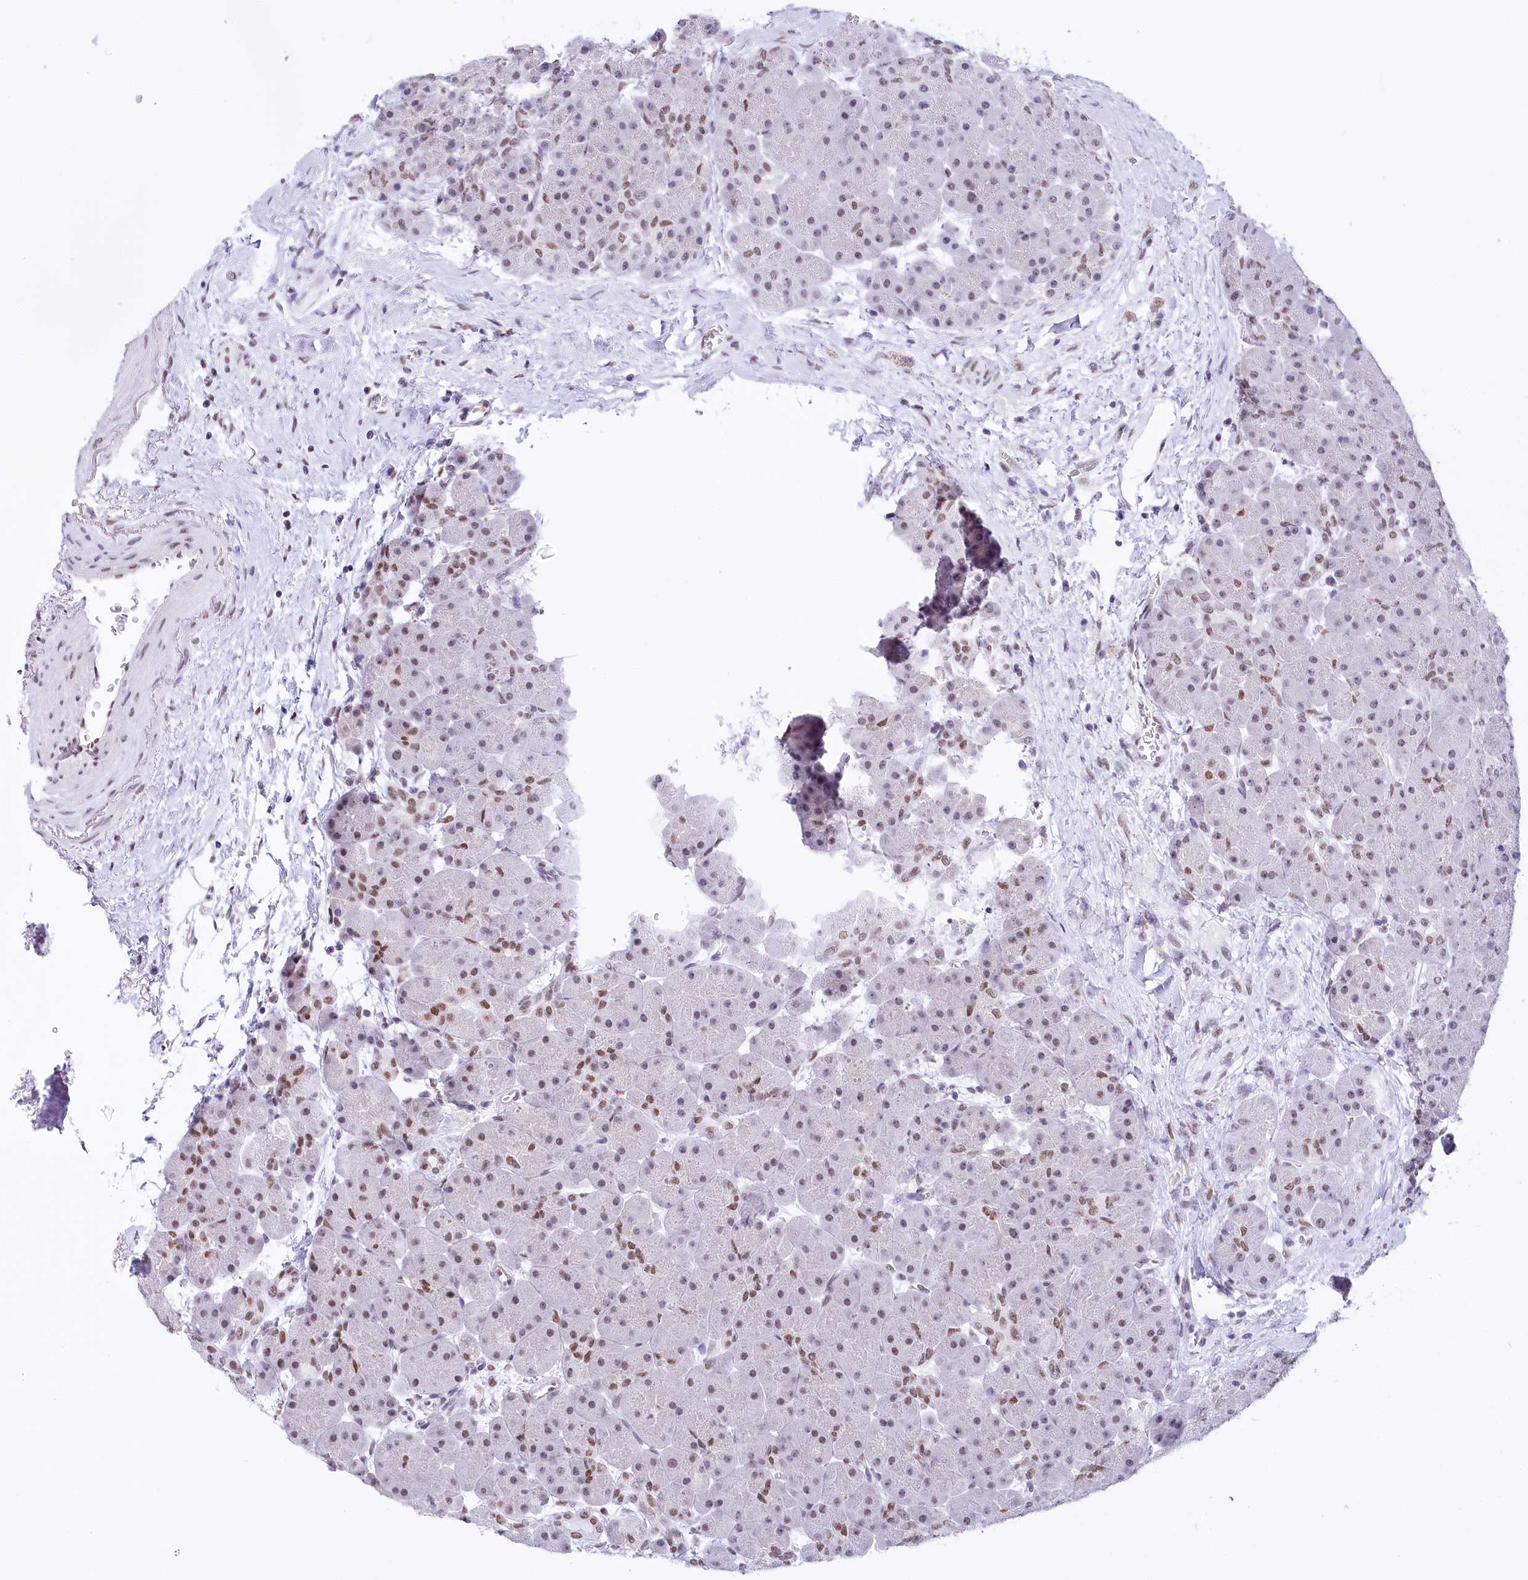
{"staining": {"intensity": "moderate", "quantity": "25%-75%", "location": "nuclear"}, "tissue": "pancreas", "cell_type": "Exocrine glandular cells", "image_type": "normal", "snomed": [{"axis": "morphology", "description": "Normal tissue, NOS"}, {"axis": "topography", "description": "Pancreas"}], "caption": "IHC (DAB) staining of benign pancreas shows moderate nuclear protein expression in approximately 25%-75% of exocrine glandular cells.", "gene": "HNRNPA0", "patient": {"sex": "male", "age": 66}}